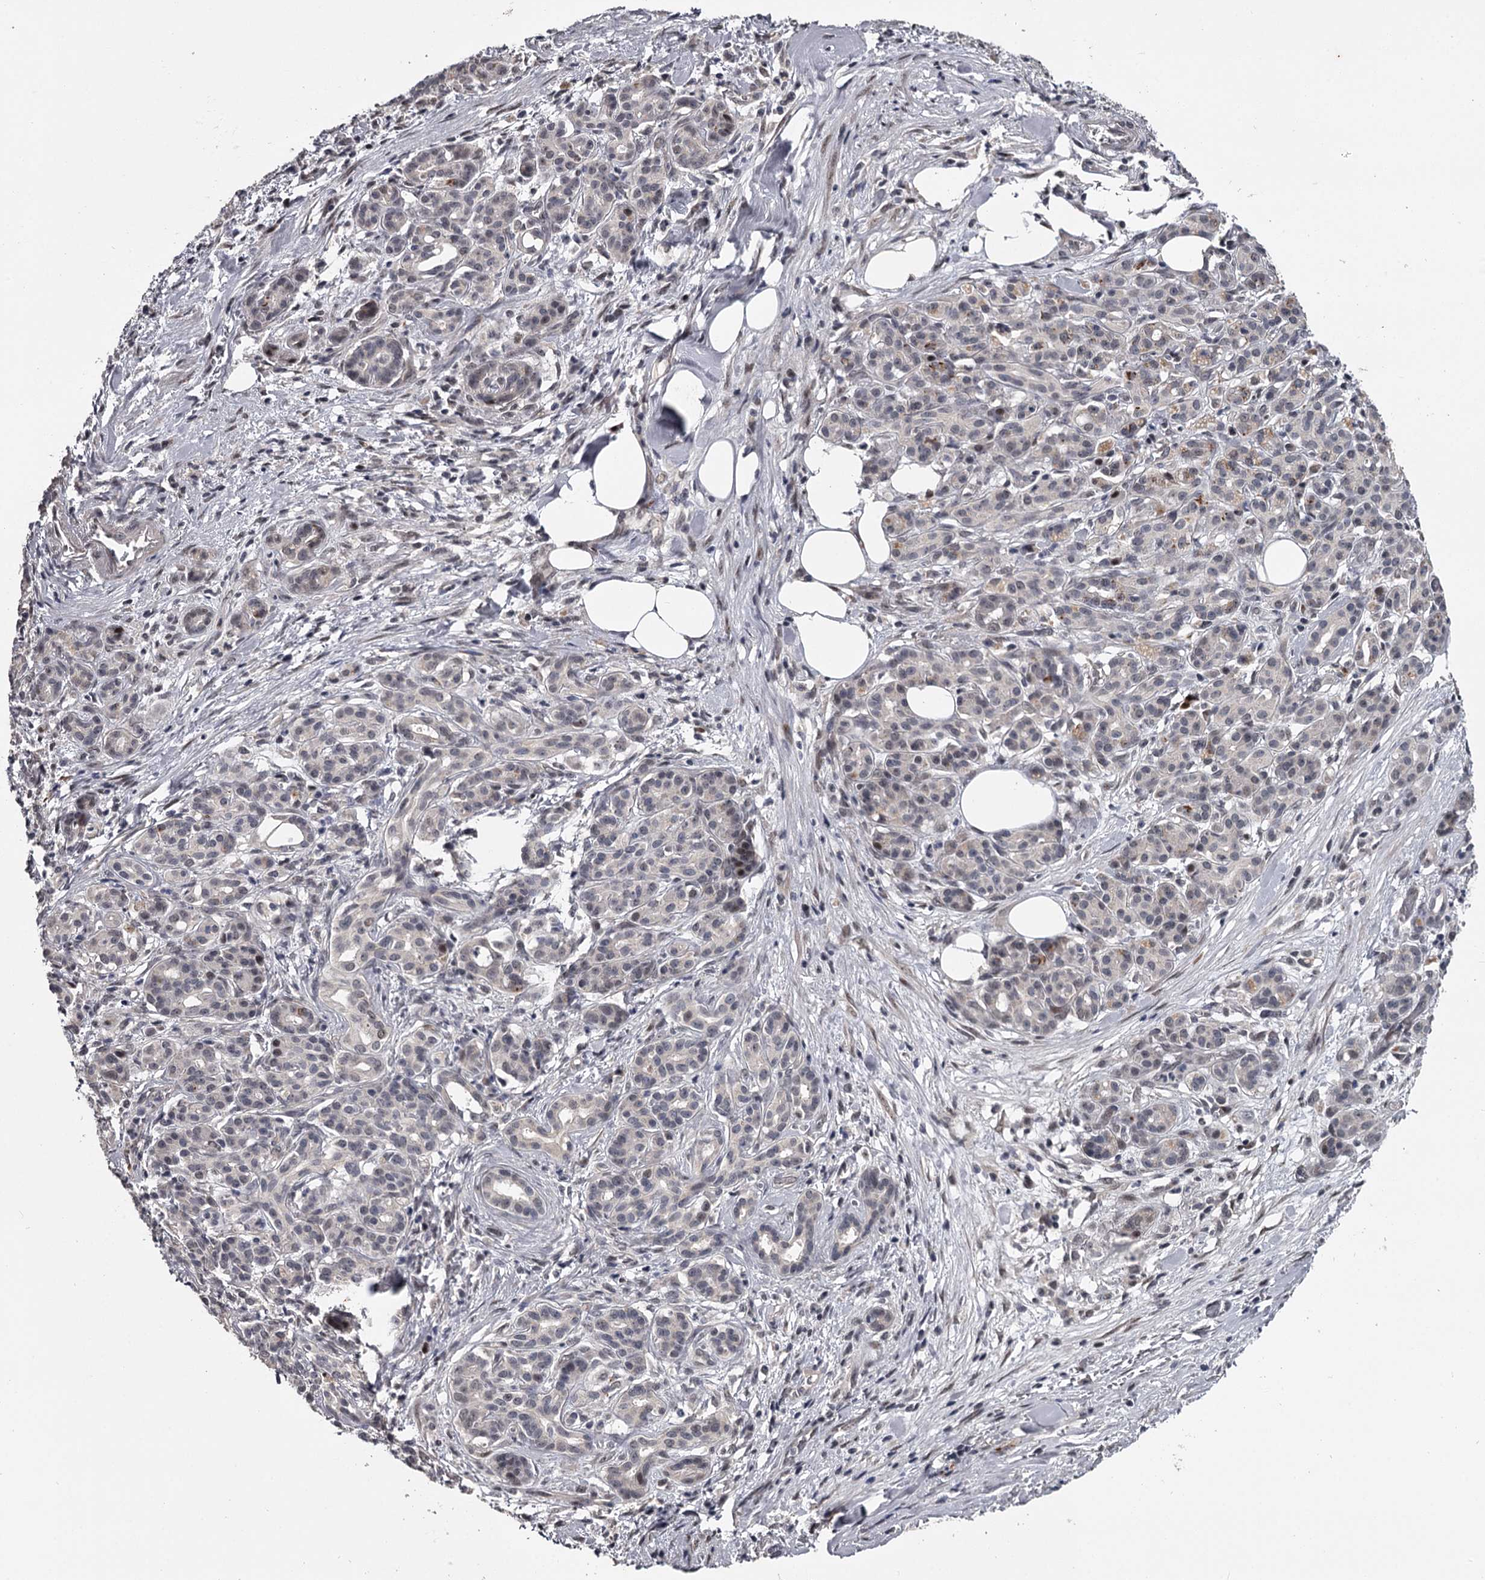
{"staining": {"intensity": "negative", "quantity": "none", "location": "none"}, "tissue": "pancreatic cancer", "cell_type": "Tumor cells", "image_type": "cancer", "snomed": [{"axis": "morphology", "description": "Adenocarcinoma, NOS"}, {"axis": "topography", "description": "Pancreas"}], "caption": "The IHC image has no significant expression in tumor cells of pancreatic cancer tissue.", "gene": "RNF44", "patient": {"sex": "female", "age": 66}}